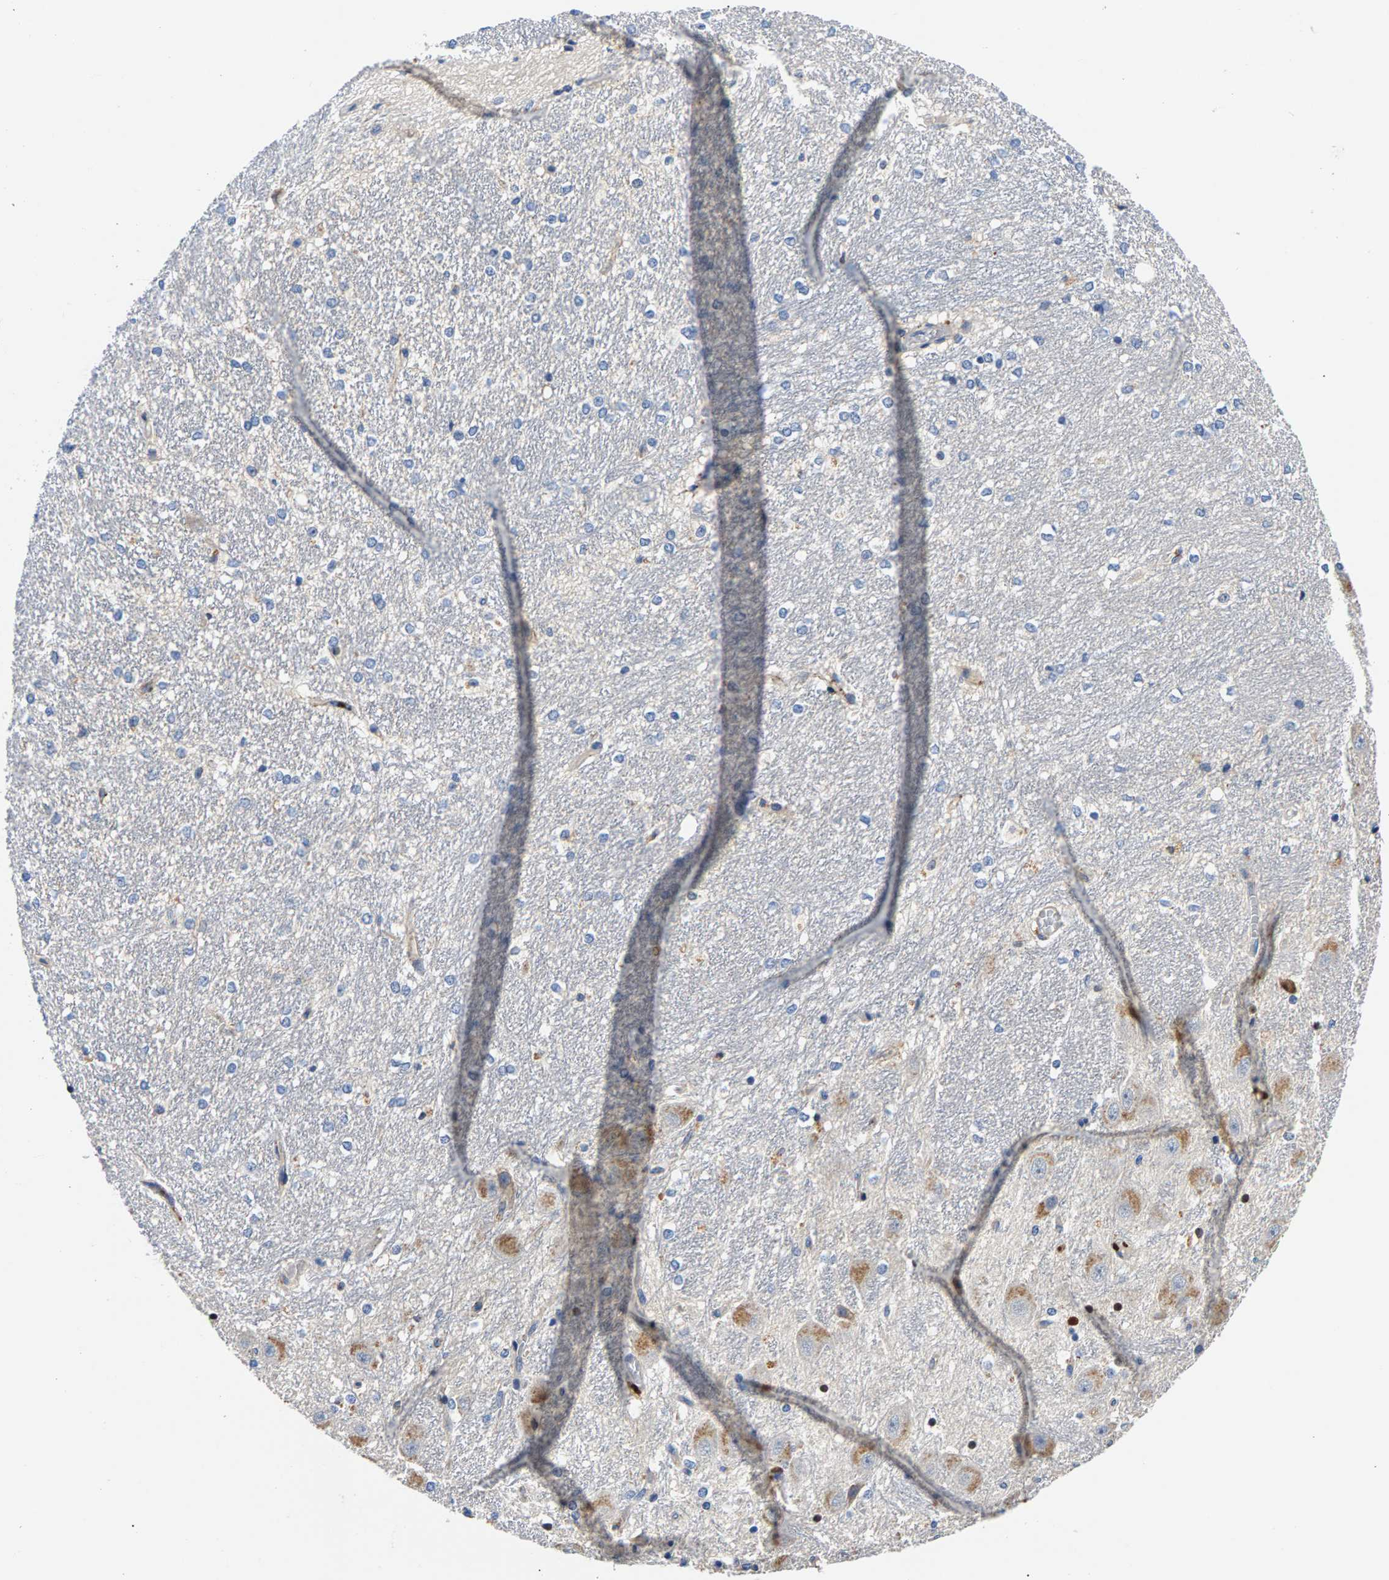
{"staining": {"intensity": "negative", "quantity": "none", "location": "none"}, "tissue": "hippocampus", "cell_type": "Glial cells", "image_type": "normal", "snomed": [{"axis": "morphology", "description": "Normal tissue, NOS"}, {"axis": "topography", "description": "Hippocampus"}], "caption": "Immunohistochemical staining of unremarkable human hippocampus displays no significant positivity in glial cells. Nuclei are stained in blue.", "gene": "P2RY4", "patient": {"sex": "female", "age": 19}}